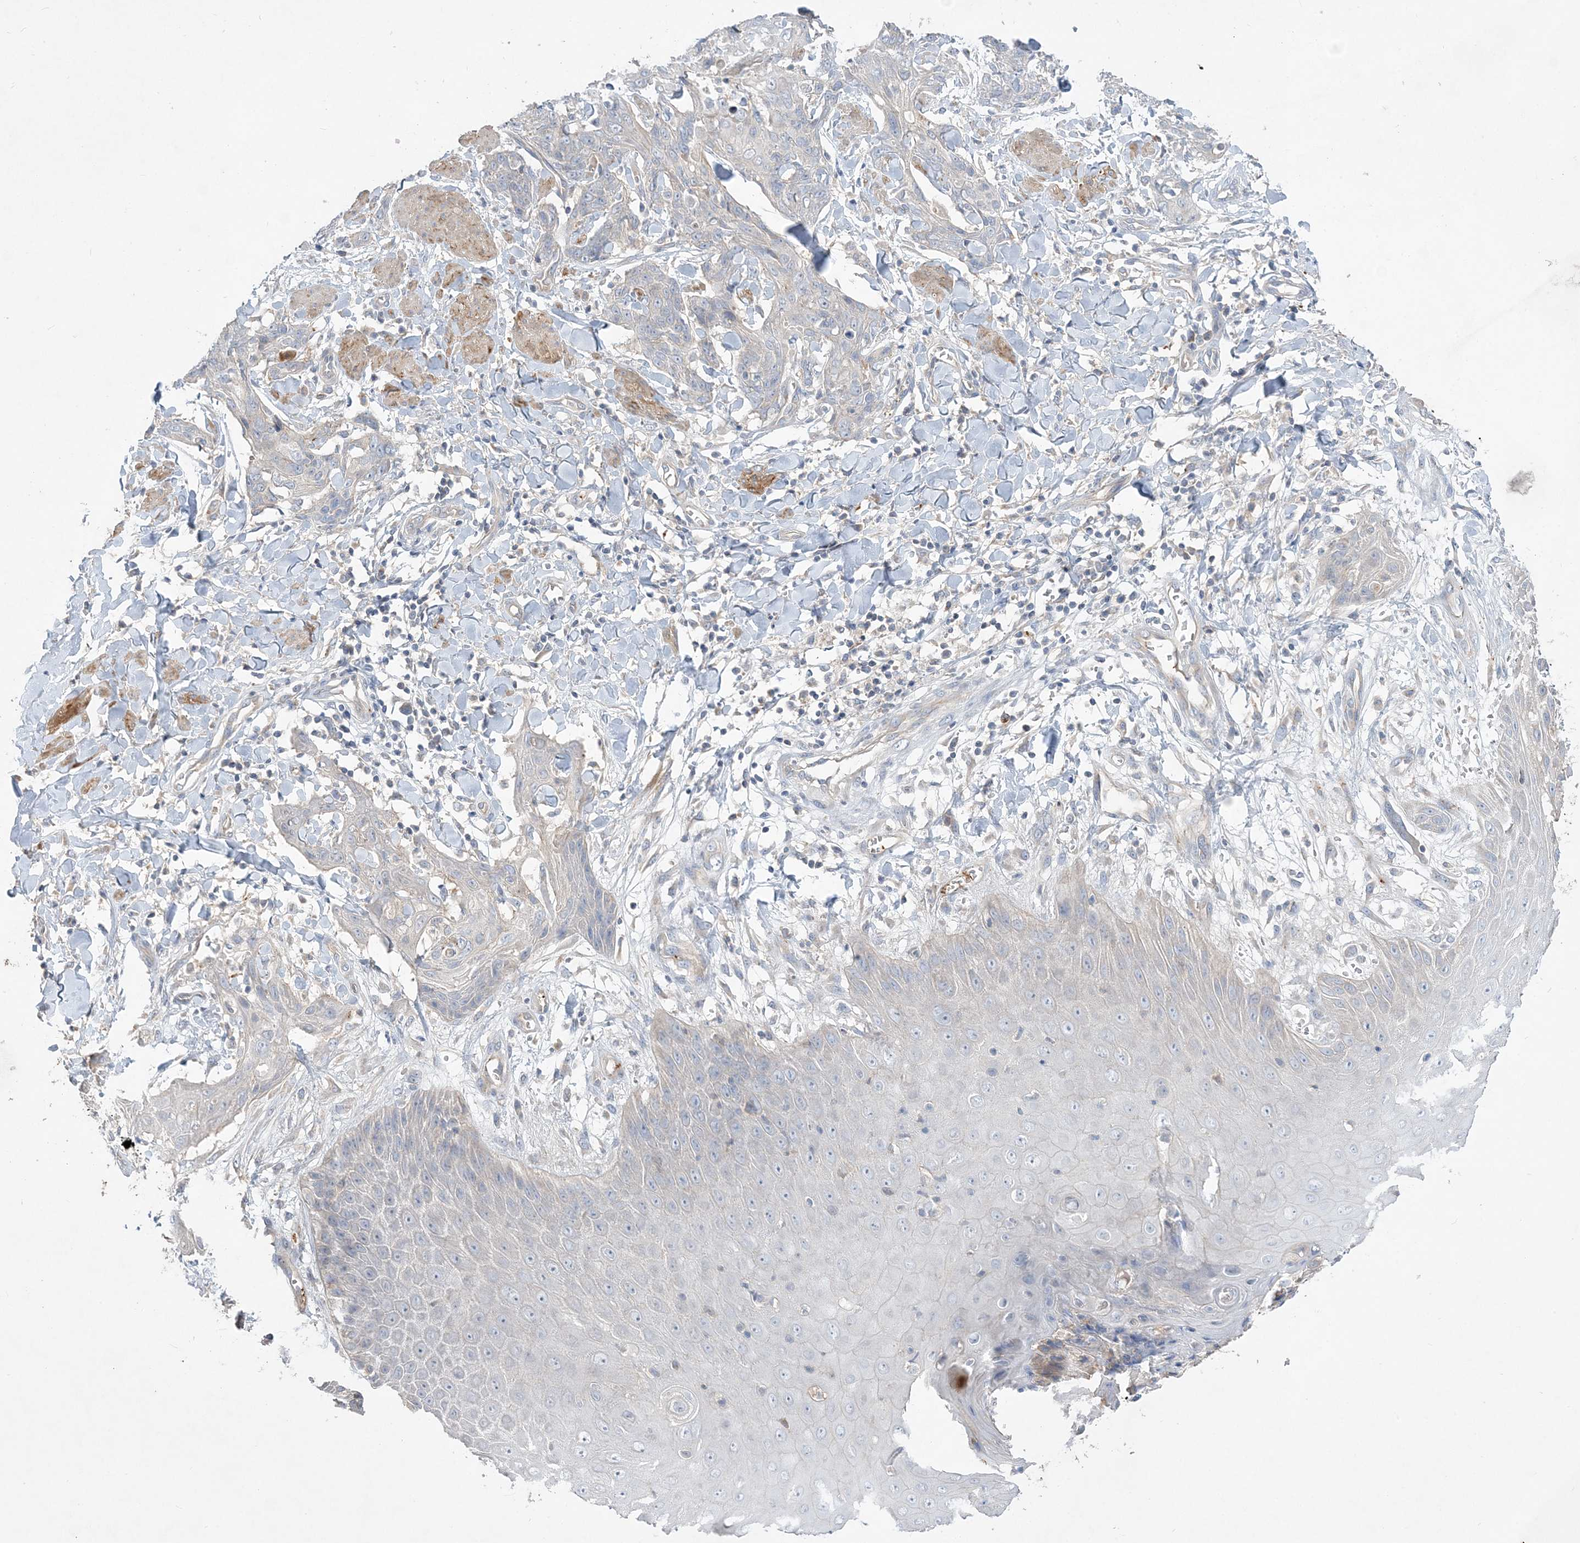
{"staining": {"intensity": "negative", "quantity": "none", "location": "none"}, "tissue": "skin cancer", "cell_type": "Tumor cells", "image_type": "cancer", "snomed": [{"axis": "morphology", "description": "Squamous cell carcinoma, NOS"}, {"axis": "topography", "description": "Skin"}, {"axis": "topography", "description": "Vulva"}], "caption": "Tumor cells show no significant staining in skin cancer (squamous cell carcinoma).", "gene": "ADCK2", "patient": {"sex": "female", "age": 85}}